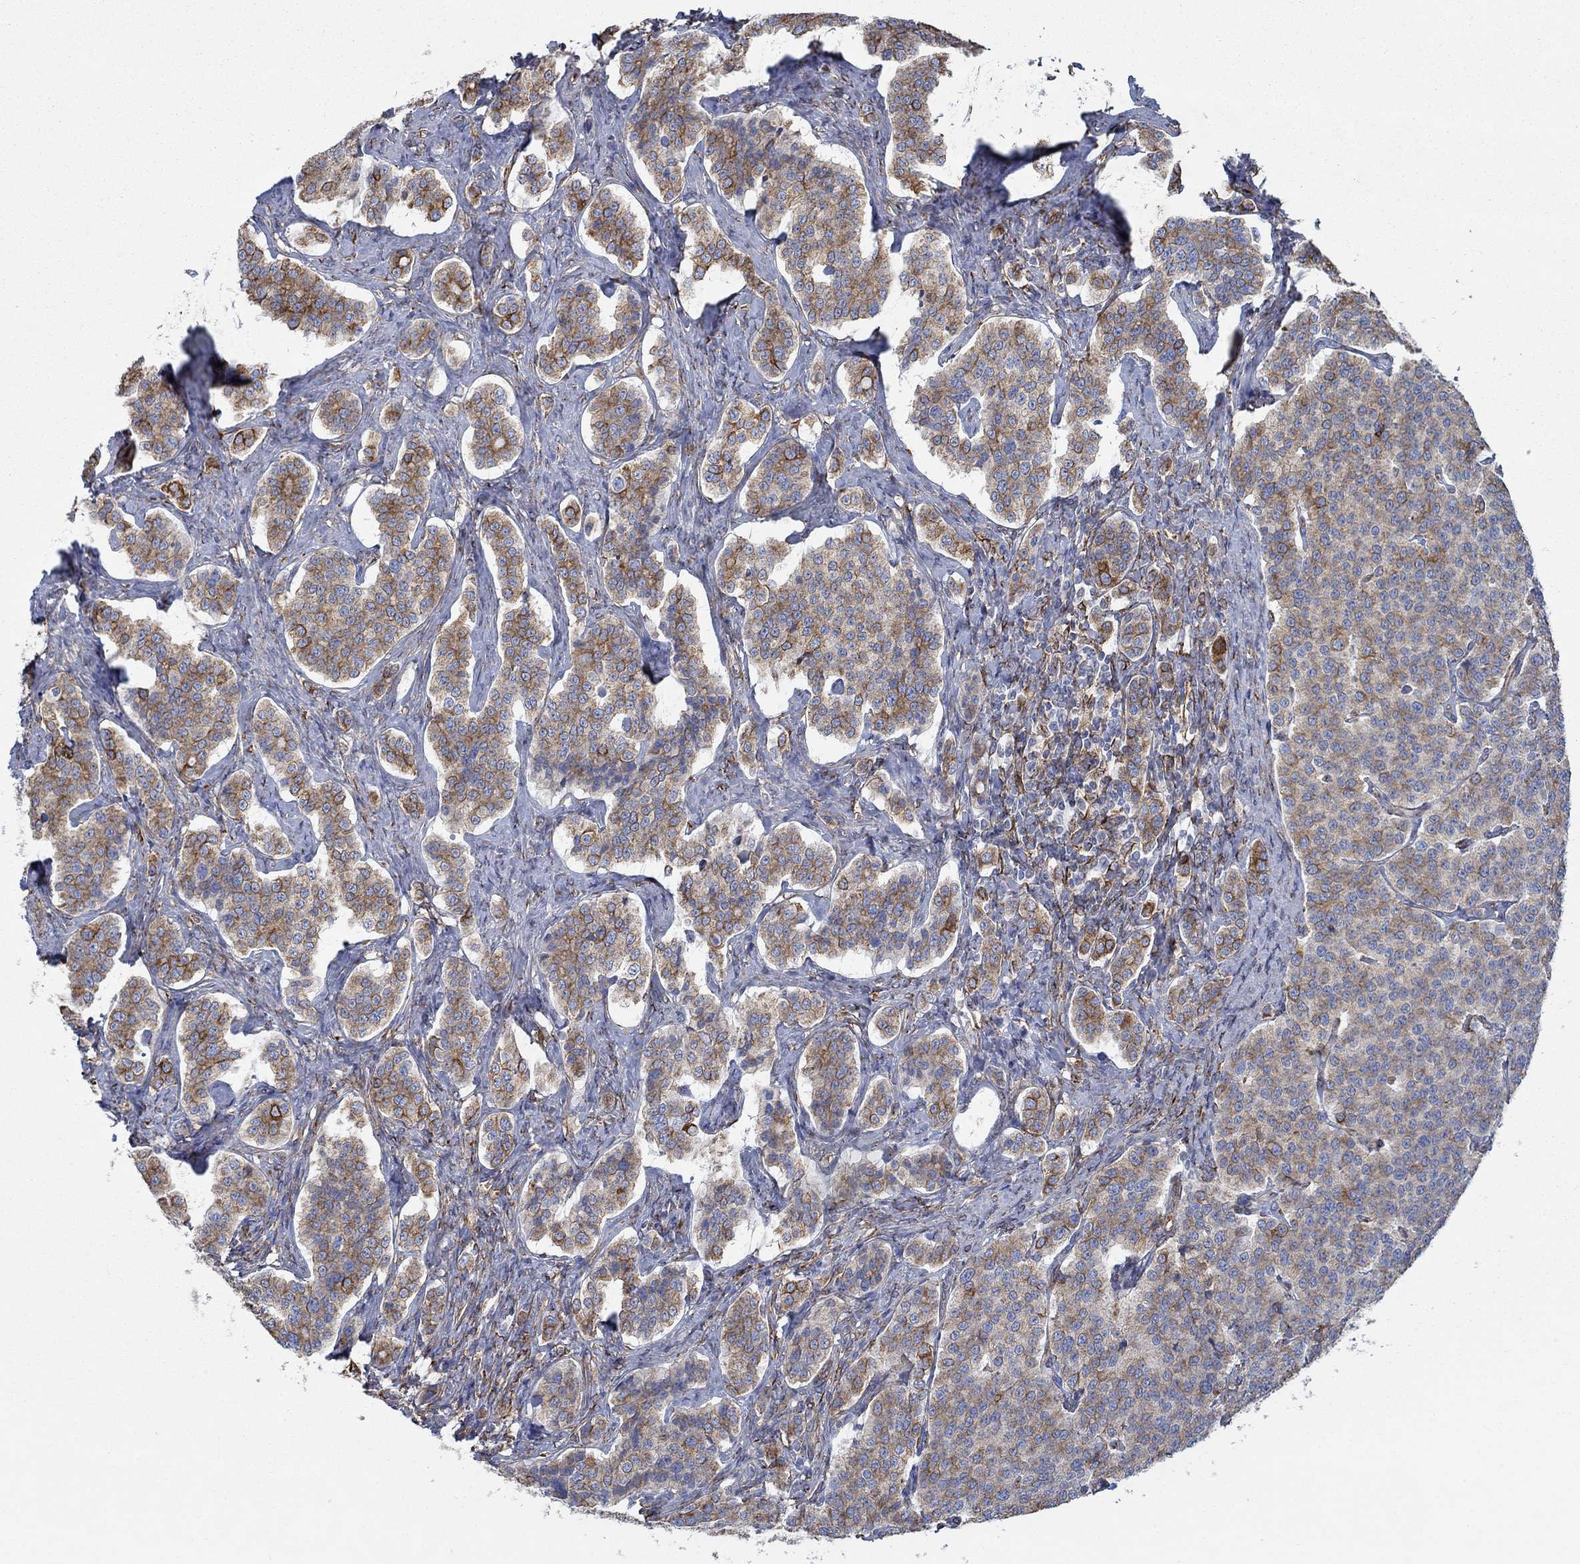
{"staining": {"intensity": "strong", "quantity": "<25%", "location": "cytoplasmic/membranous"}, "tissue": "carcinoid", "cell_type": "Tumor cells", "image_type": "cancer", "snomed": [{"axis": "morphology", "description": "Carcinoid, malignant, NOS"}, {"axis": "topography", "description": "Small intestine"}], "caption": "IHC (DAB (3,3'-diaminobenzidine)) staining of carcinoid demonstrates strong cytoplasmic/membranous protein positivity in about <25% of tumor cells.", "gene": "STC2", "patient": {"sex": "female", "age": 58}}